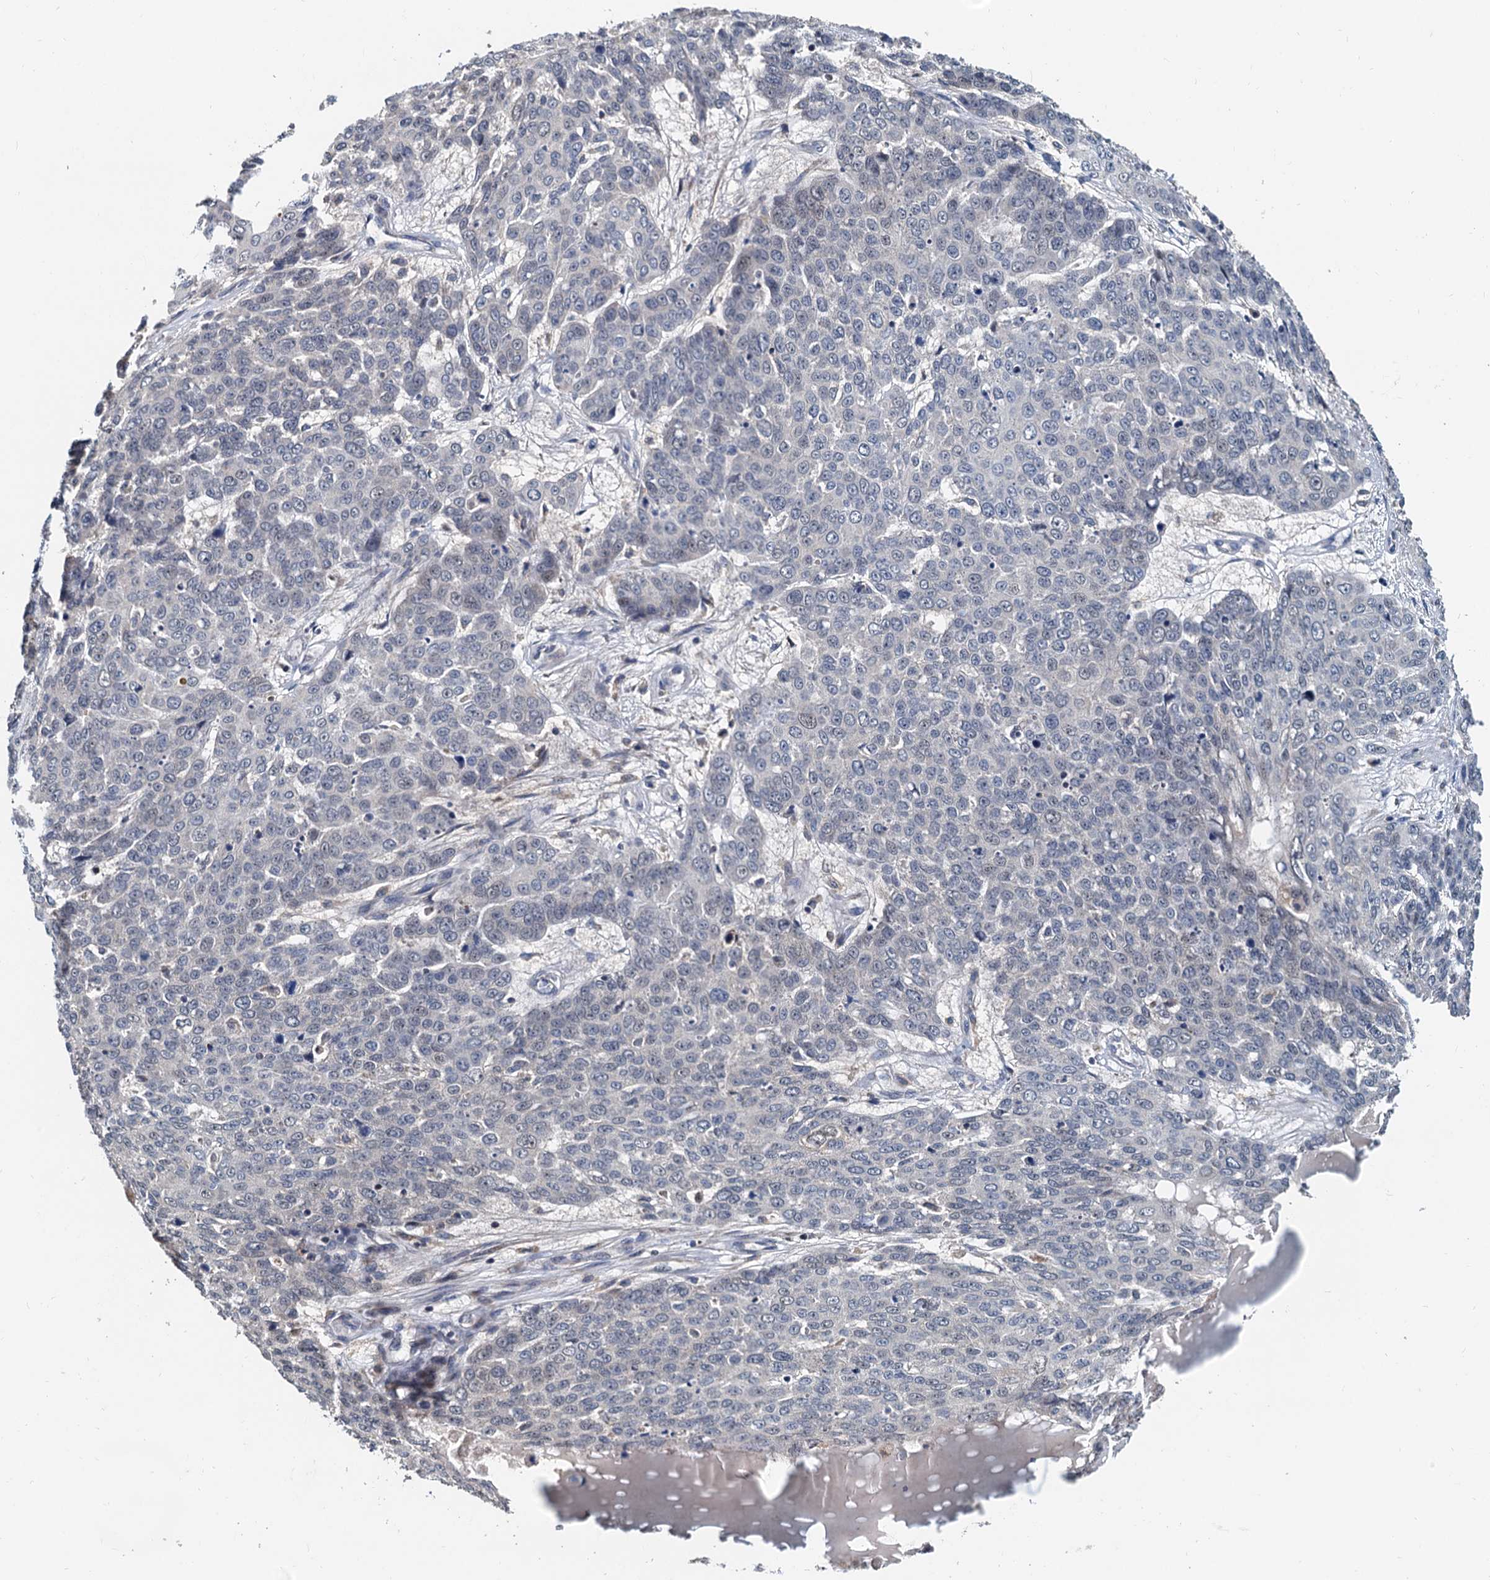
{"staining": {"intensity": "negative", "quantity": "none", "location": "none"}, "tissue": "skin cancer", "cell_type": "Tumor cells", "image_type": "cancer", "snomed": [{"axis": "morphology", "description": "Squamous cell carcinoma, NOS"}, {"axis": "topography", "description": "Skin"}], "caption": "Immunohistochemical staining of human skin squamous cell carcinoma shows no significant positivity in tumor cells. The staining was performed using DAB to visualize the protein expression in brown, while the nuclei were stained in blue with hematoxylin (Magnification: 20x).", "gene": "MCMBP", "patient": {"sex": "male", "age": 71}}